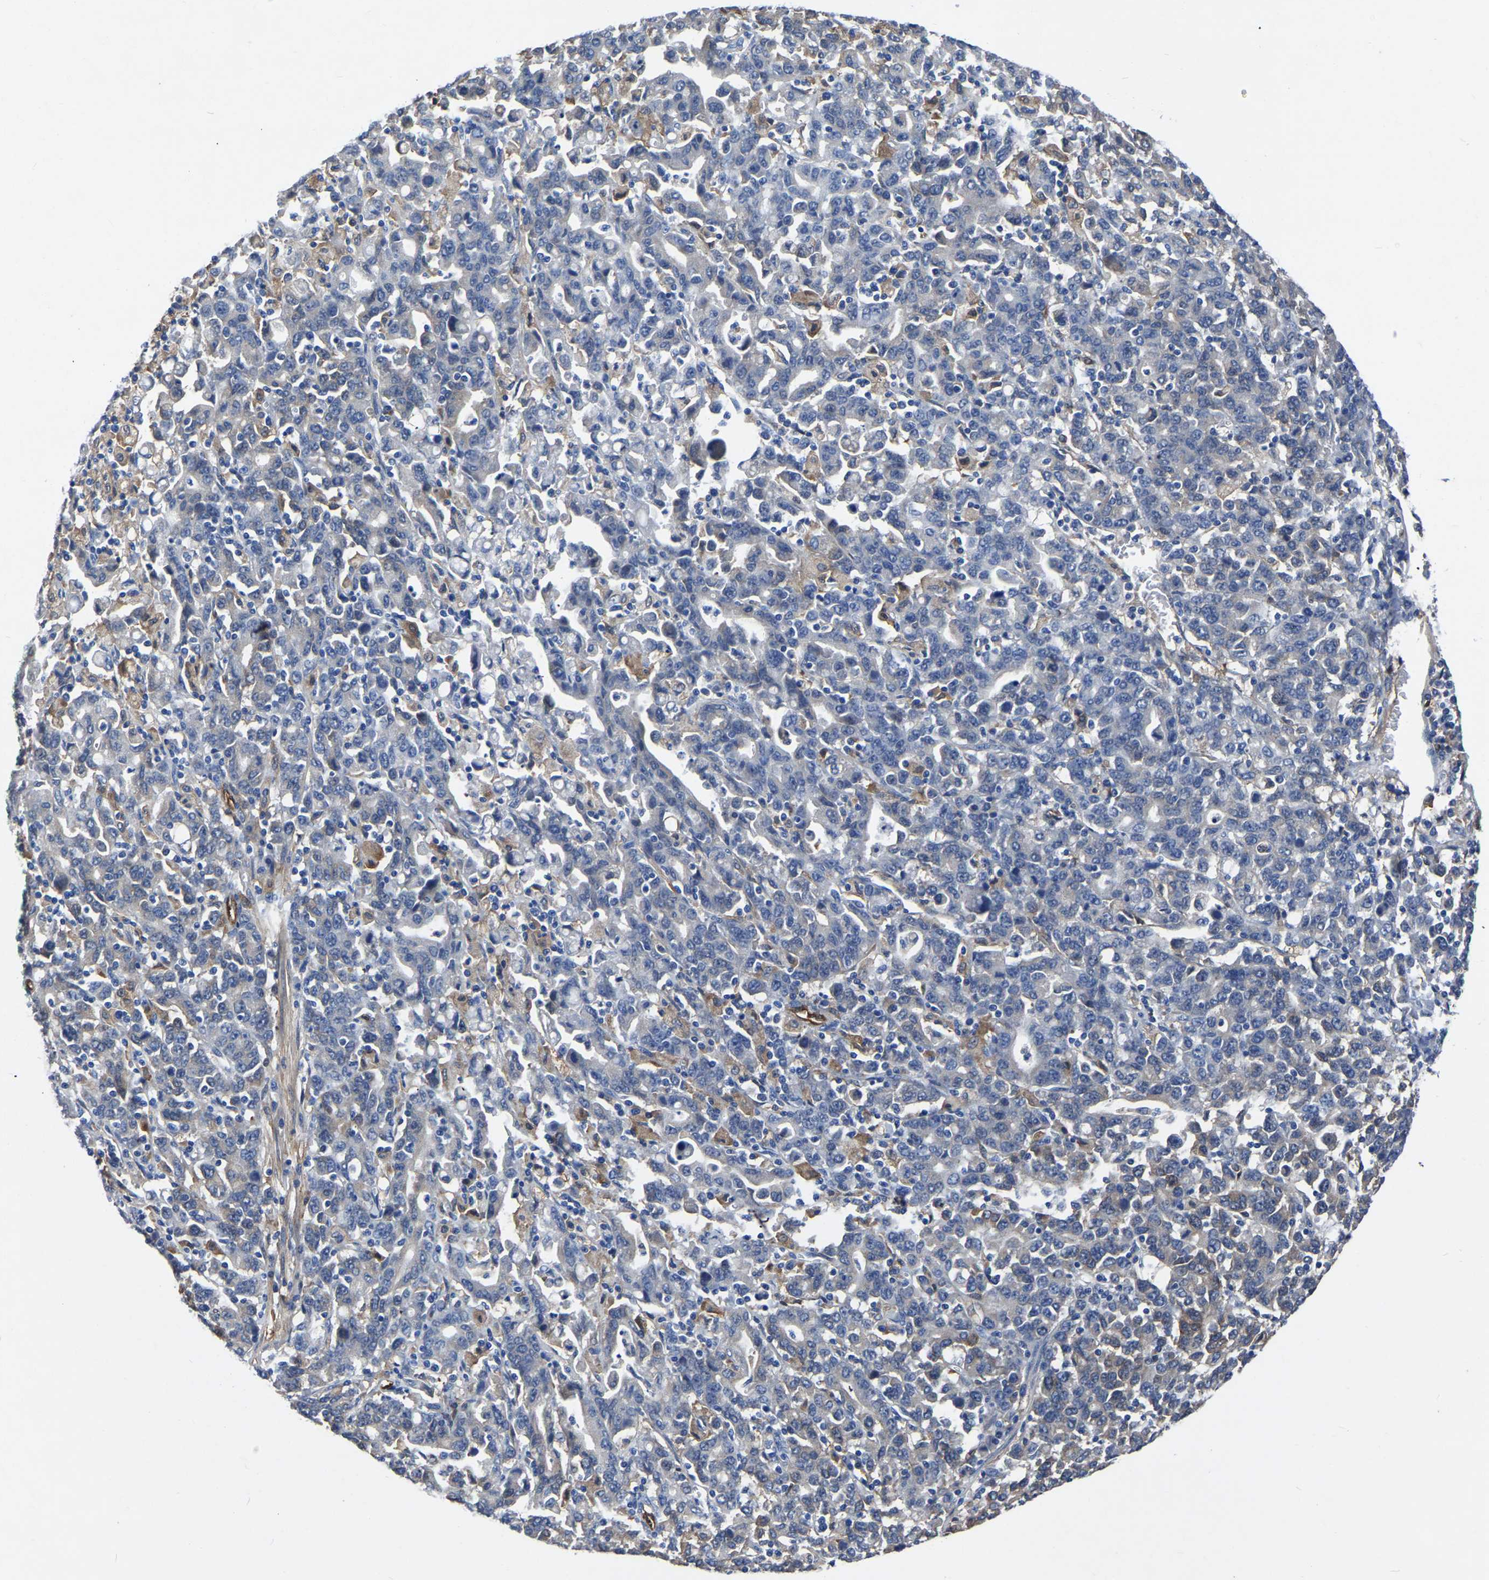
{"staining": {"intensity": "negative", "quantity": "none", "location": "none"}, "tissue": "stomach cancer", "cell_type": "Tumor cells", "image_type": "cancer", "snomed": [{"axis": "morphology", "description": "Adenocarcinoma, NOS"}, {"axis": "topography", "description": "Stomach, upper"}], "caption": "The histopathology image displays no staining of tumor cells in stomach cancer.", "gene": "ATG2B", "patient": {"sex": "male", "age": 69}}